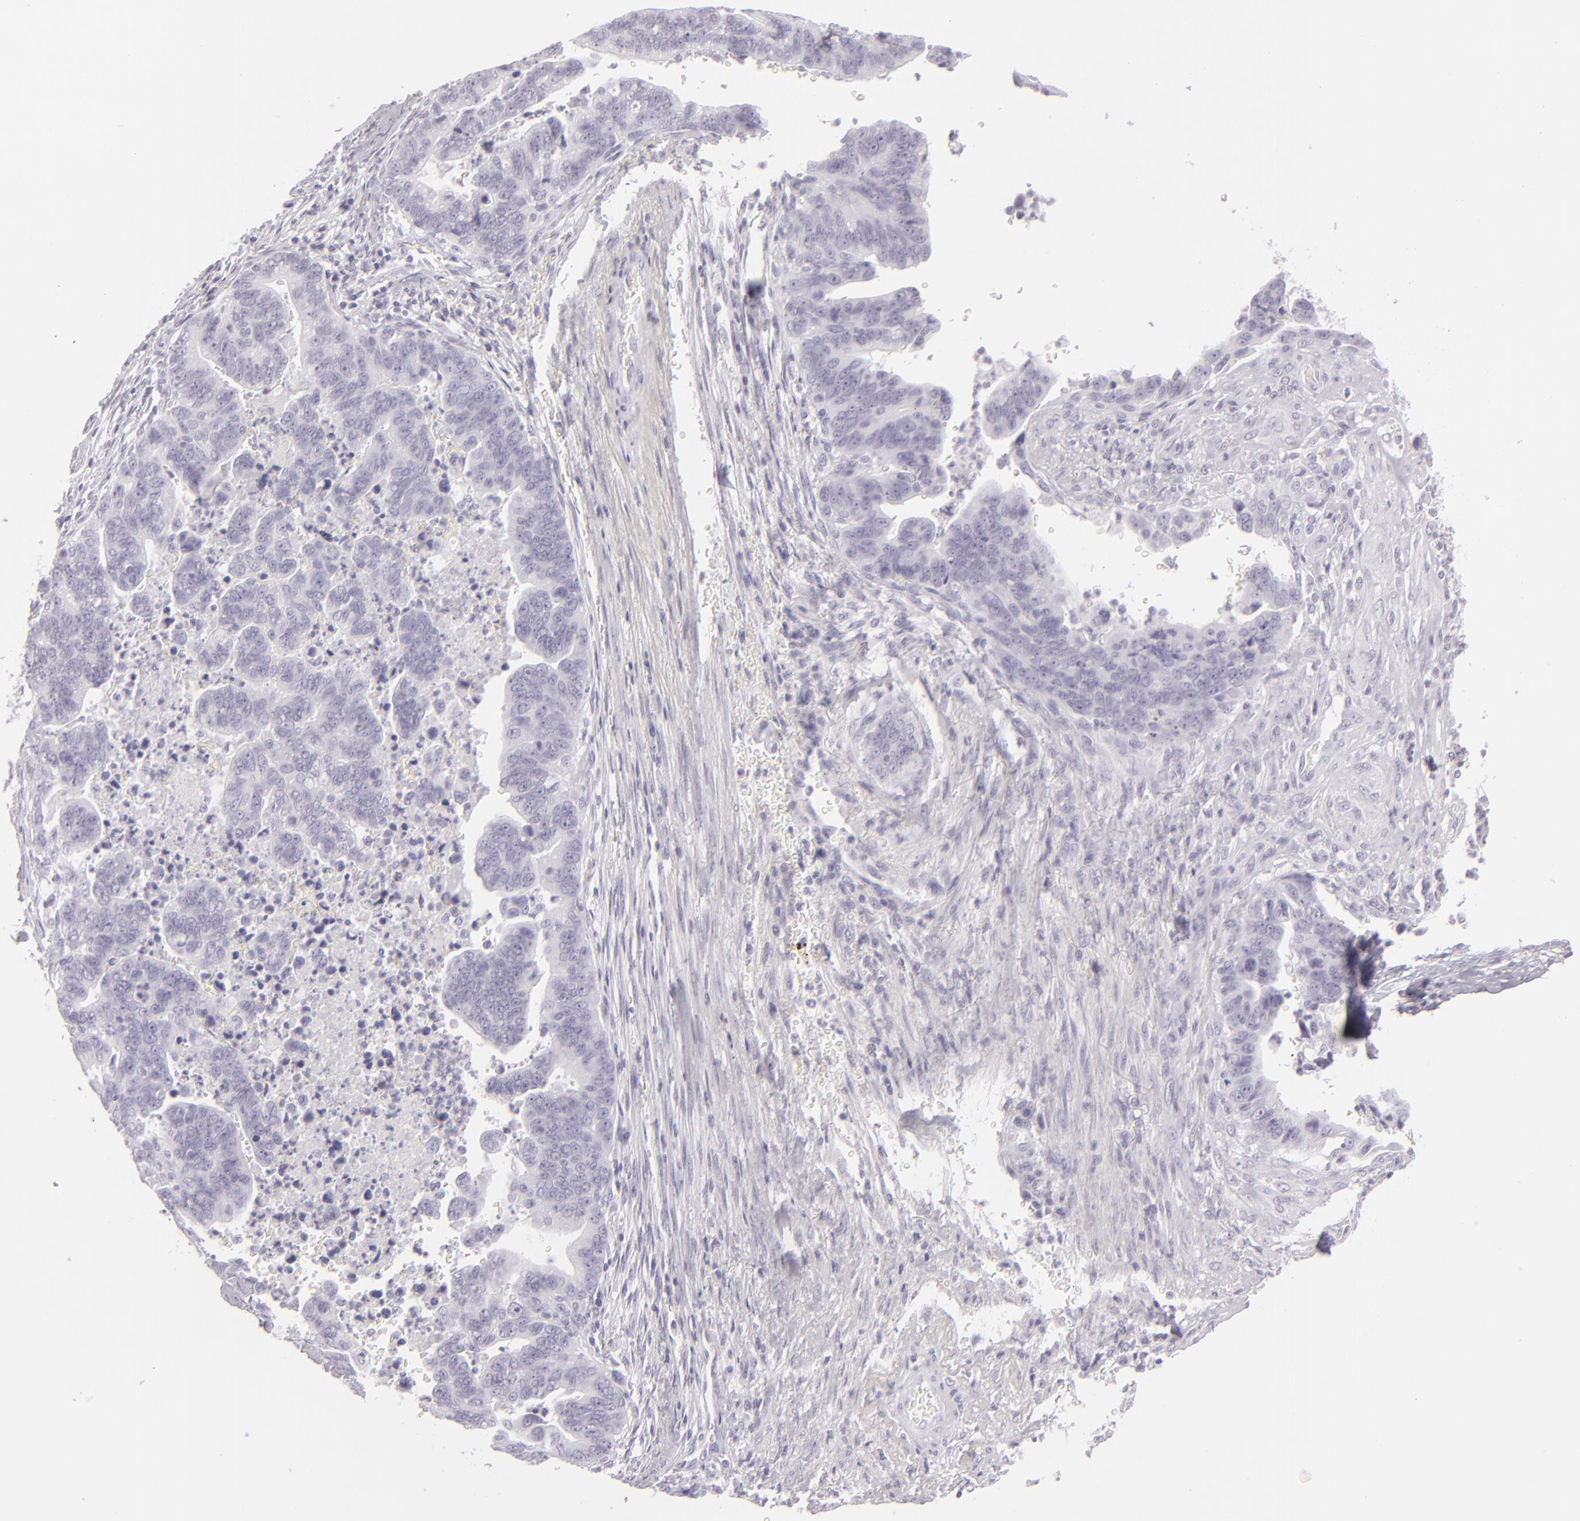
{"staining": {"intensity": "negative", "quantity": "none", "location": "none"}, "tissue": "stomach cancer", "cell_type": "Tumor cells", "image_type": "cancer", "snomed": [{"axis": "morphology", "description": "Adenocarcinoma, NOS"}, {"axis": "topography", "description": "Stomach, upper"}], "caption": "The IHC photomicrograph has no significant staining in tumor cells of stomach cancer tissue.", "gene": "FLG", "patient": {"sex": "female", "age": 50}}